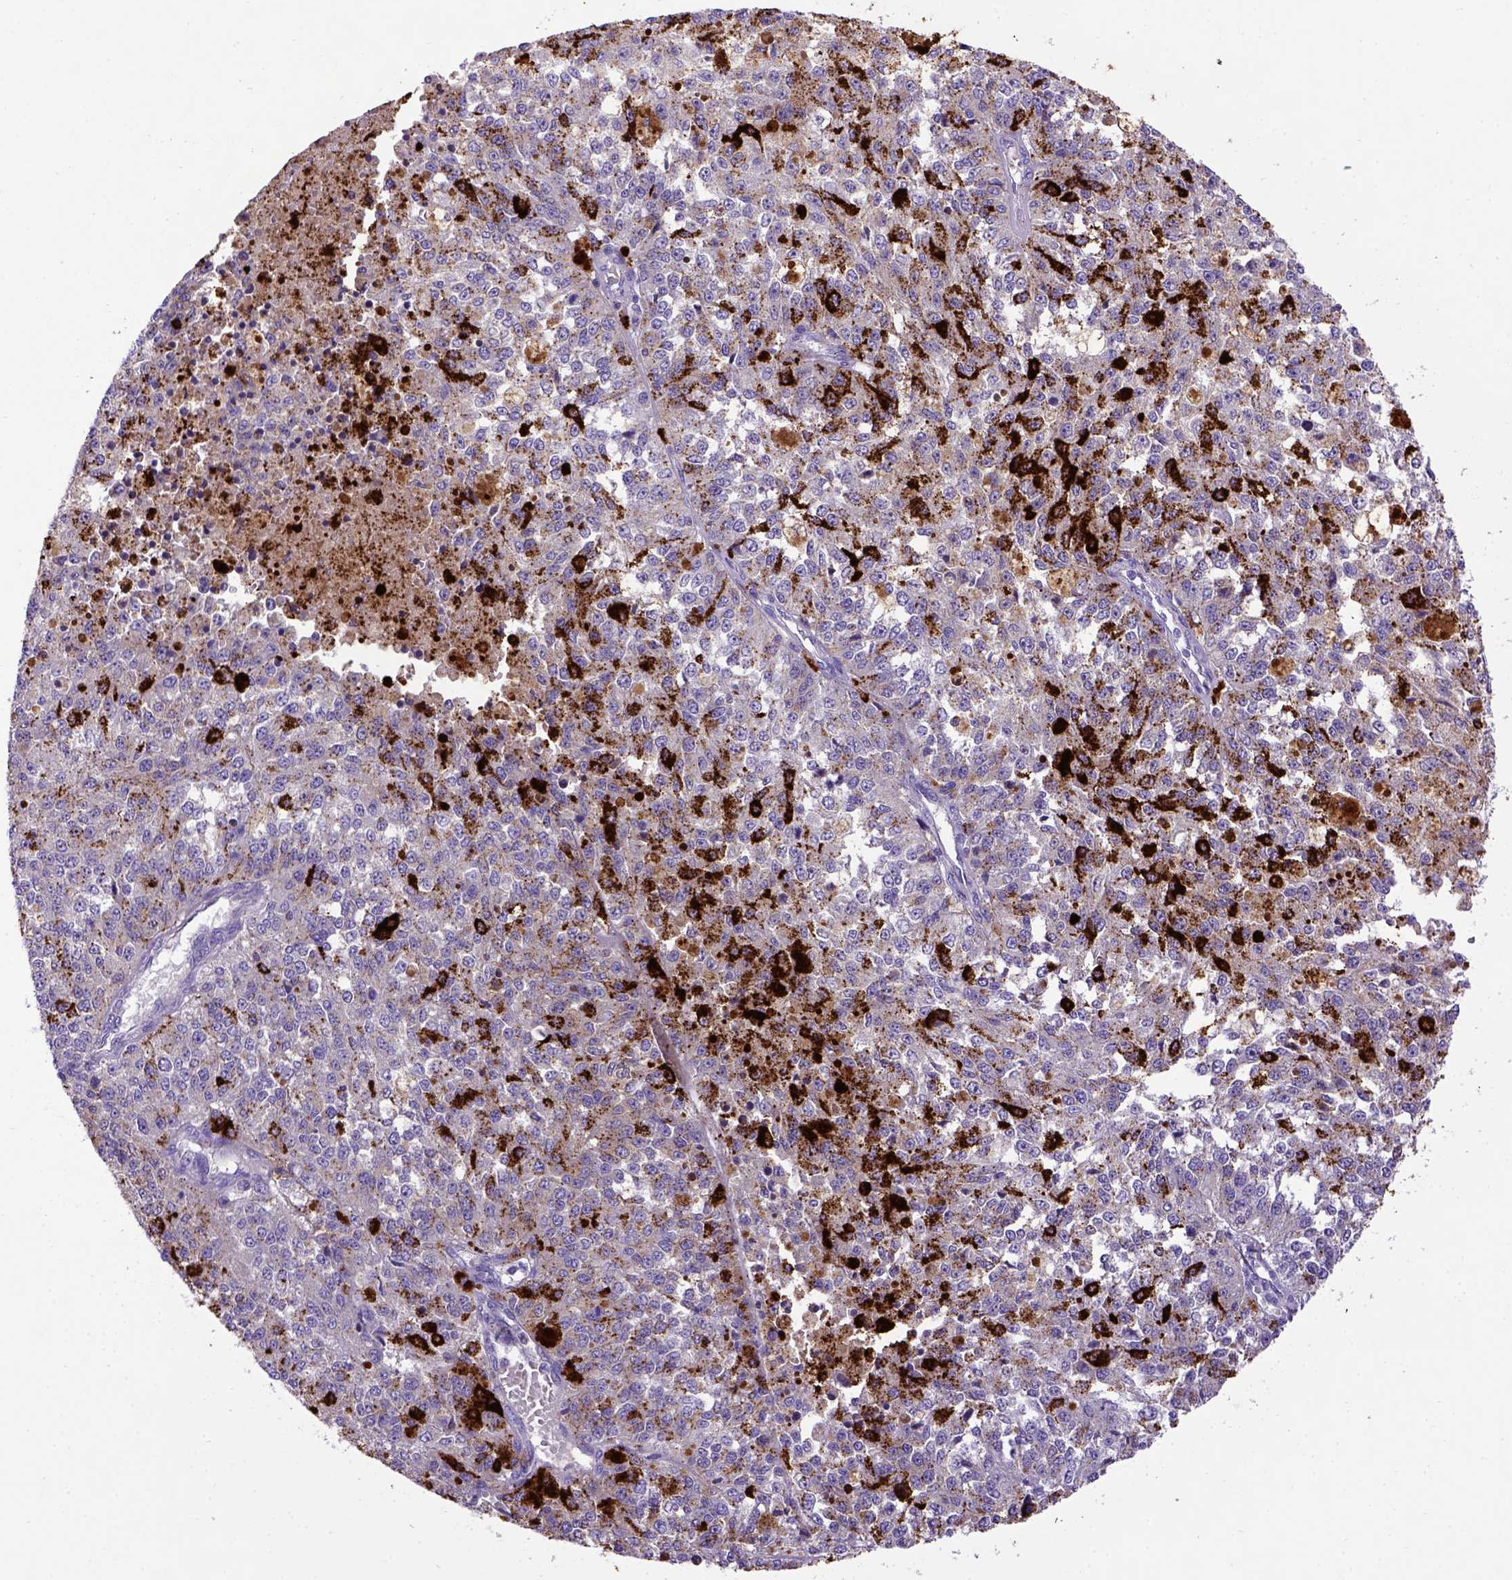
{"staining": {"intensity": "negative", "quantity": "none", "location": "none"}, "tissue": "melanoma", "cell_type": "Tumor cells", "image_type": "cancer", "snomed": [{"axis": "morphology", "description": "Malignant melanoma, Metastatic site"}, {"axis": "topography", "description": "Lymph node"}], "caption": "This is an immunohistochemistry (IHC) photomicrograph of melanoma. There is no staining in tumor cells.", "gene": "ADAM12", "patient": {"sex": "female", "age": 64}}